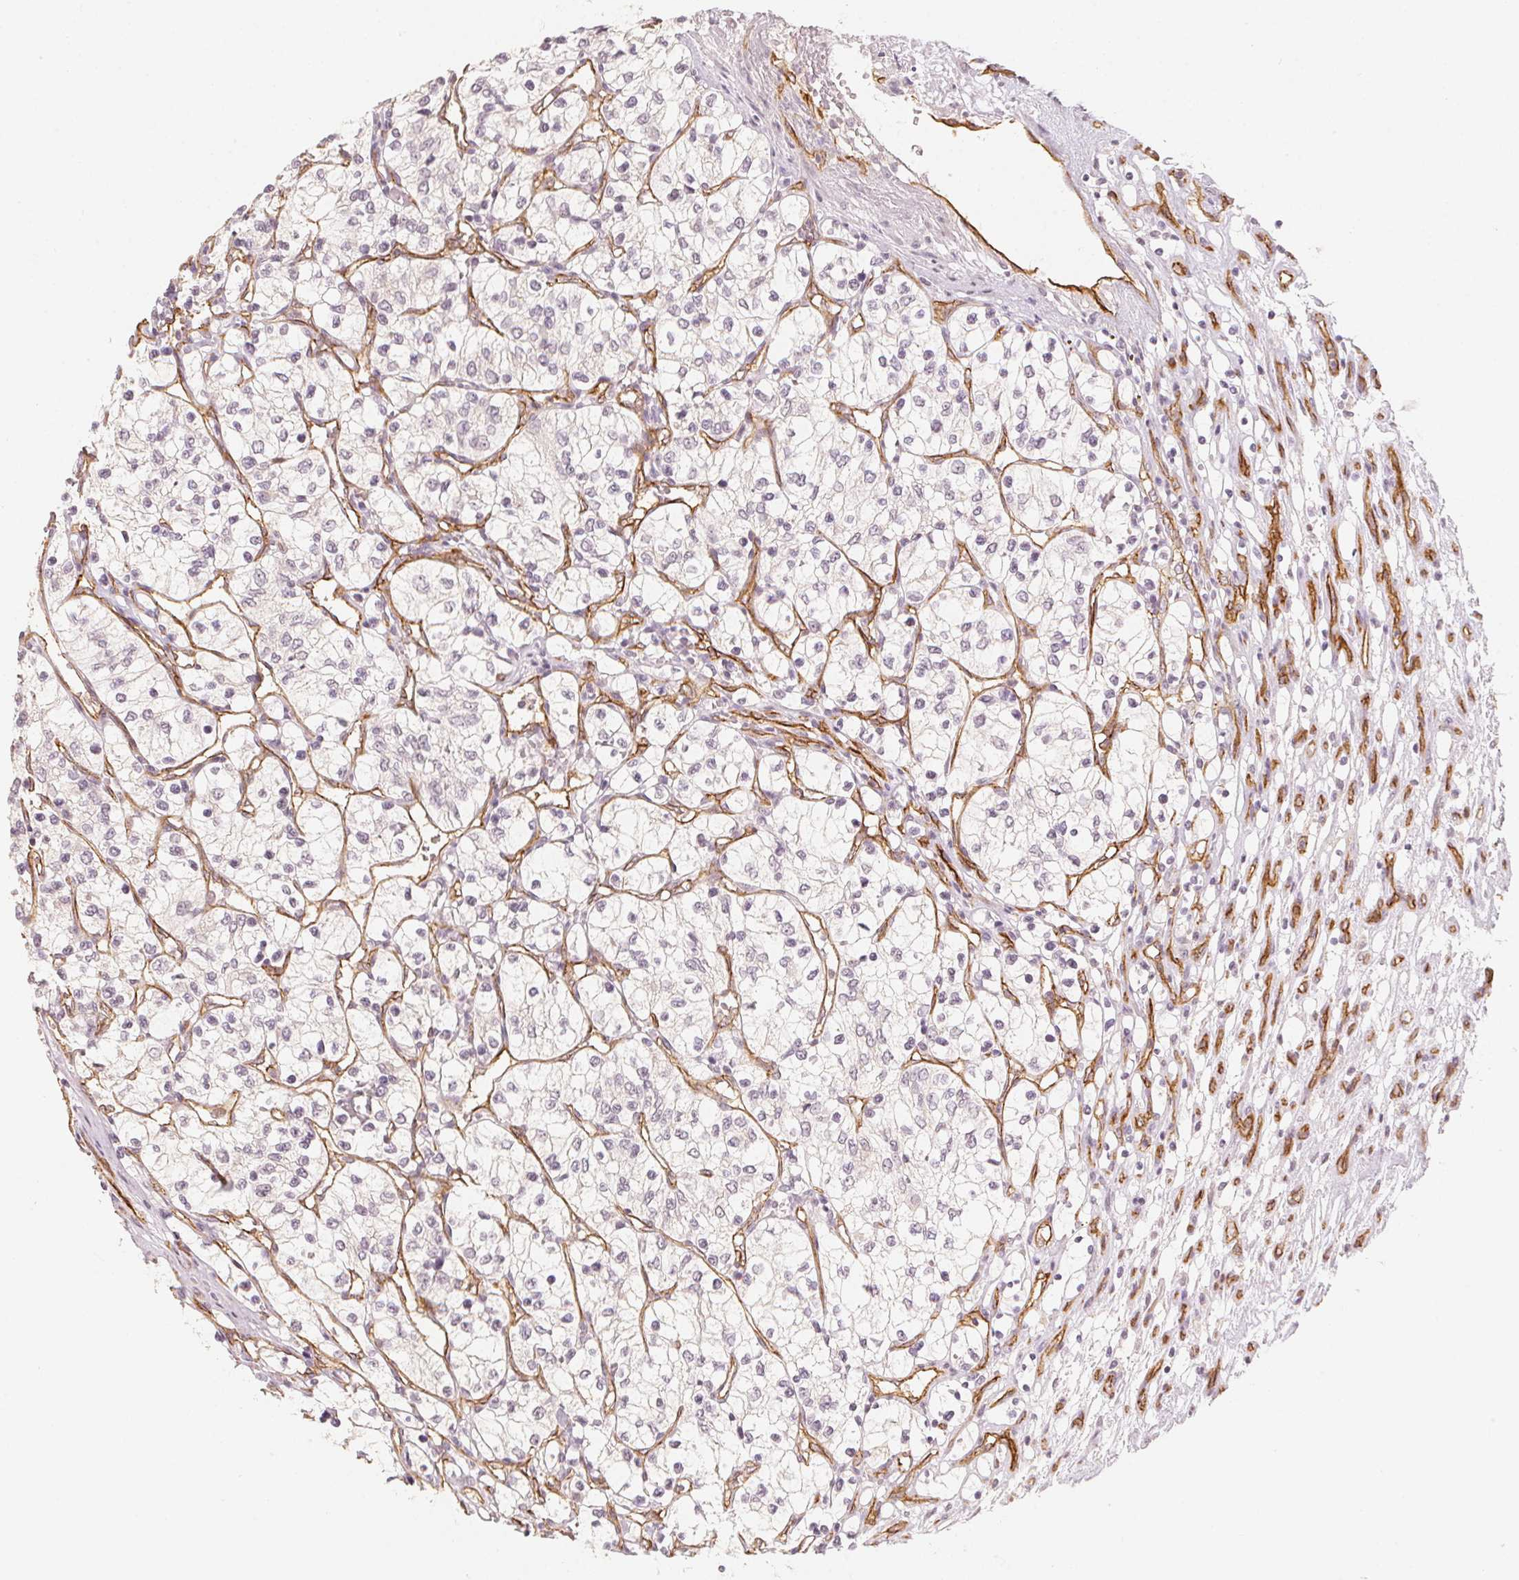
{"staining": {"intensity": "negative", "quantity": "none", "location": "none"}, "tissue": "renal cancer", "cell_type": "Tumor cells", "image_type": "cancer", "snomed": [{"axis": "morphology", "description": "Adenocarcinoma, NOS"}, {"axis": "topography", "description": "Kidney"}], "caption": "DAB immunohistochemical staining of human adenocarcinoma (renal) demonstrates no significant expression in tumor cells. (DAB (3,3'-diaminobenzidine) immunohistochemistry, high magnification).", "gene": "CIB1", "patient": {"sex": "female", "age": 69}}